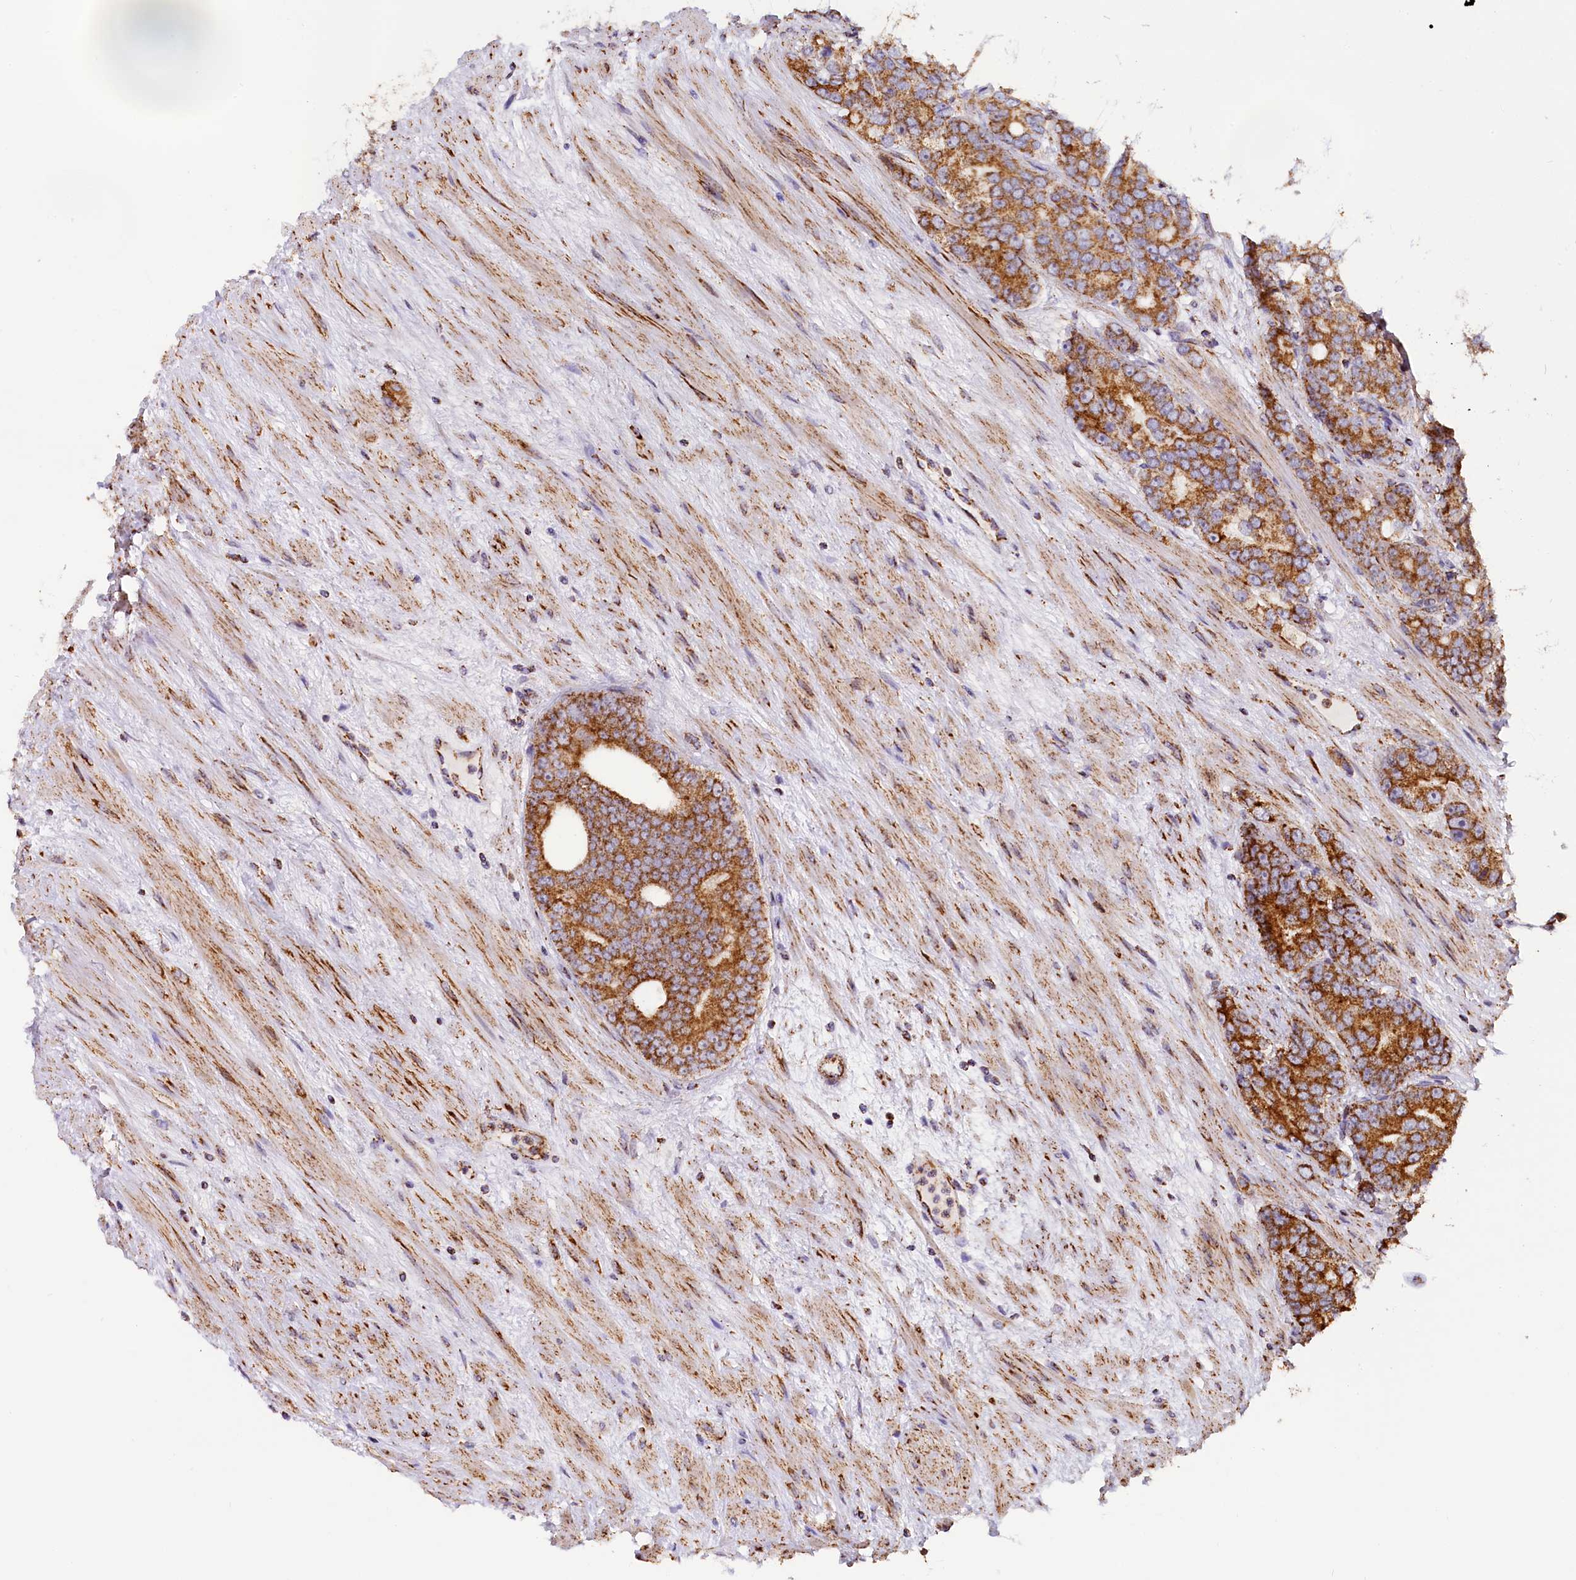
{"staining": {"intensity": "strong", "quantity": ">75%", "location": "cytoplasmic/membranous"}, "tissue": "prostate cancer", "cell_type": "Tumor cells", "image_type": "cancer", "snomed": [{"axis": "morphology", "description": "Adenocarcinoma, High grade"}, {"axis": "topography", "description": "Prostate"}], "caption": "Protein staining of prostate cancer (high-grade adenocarcinoma) tissue displays strong cytoplasmic/membranous staining in about >75% of tumor cells.", "gene": "NDUFA8", "patient": {"sex": "male", "age": 64}}